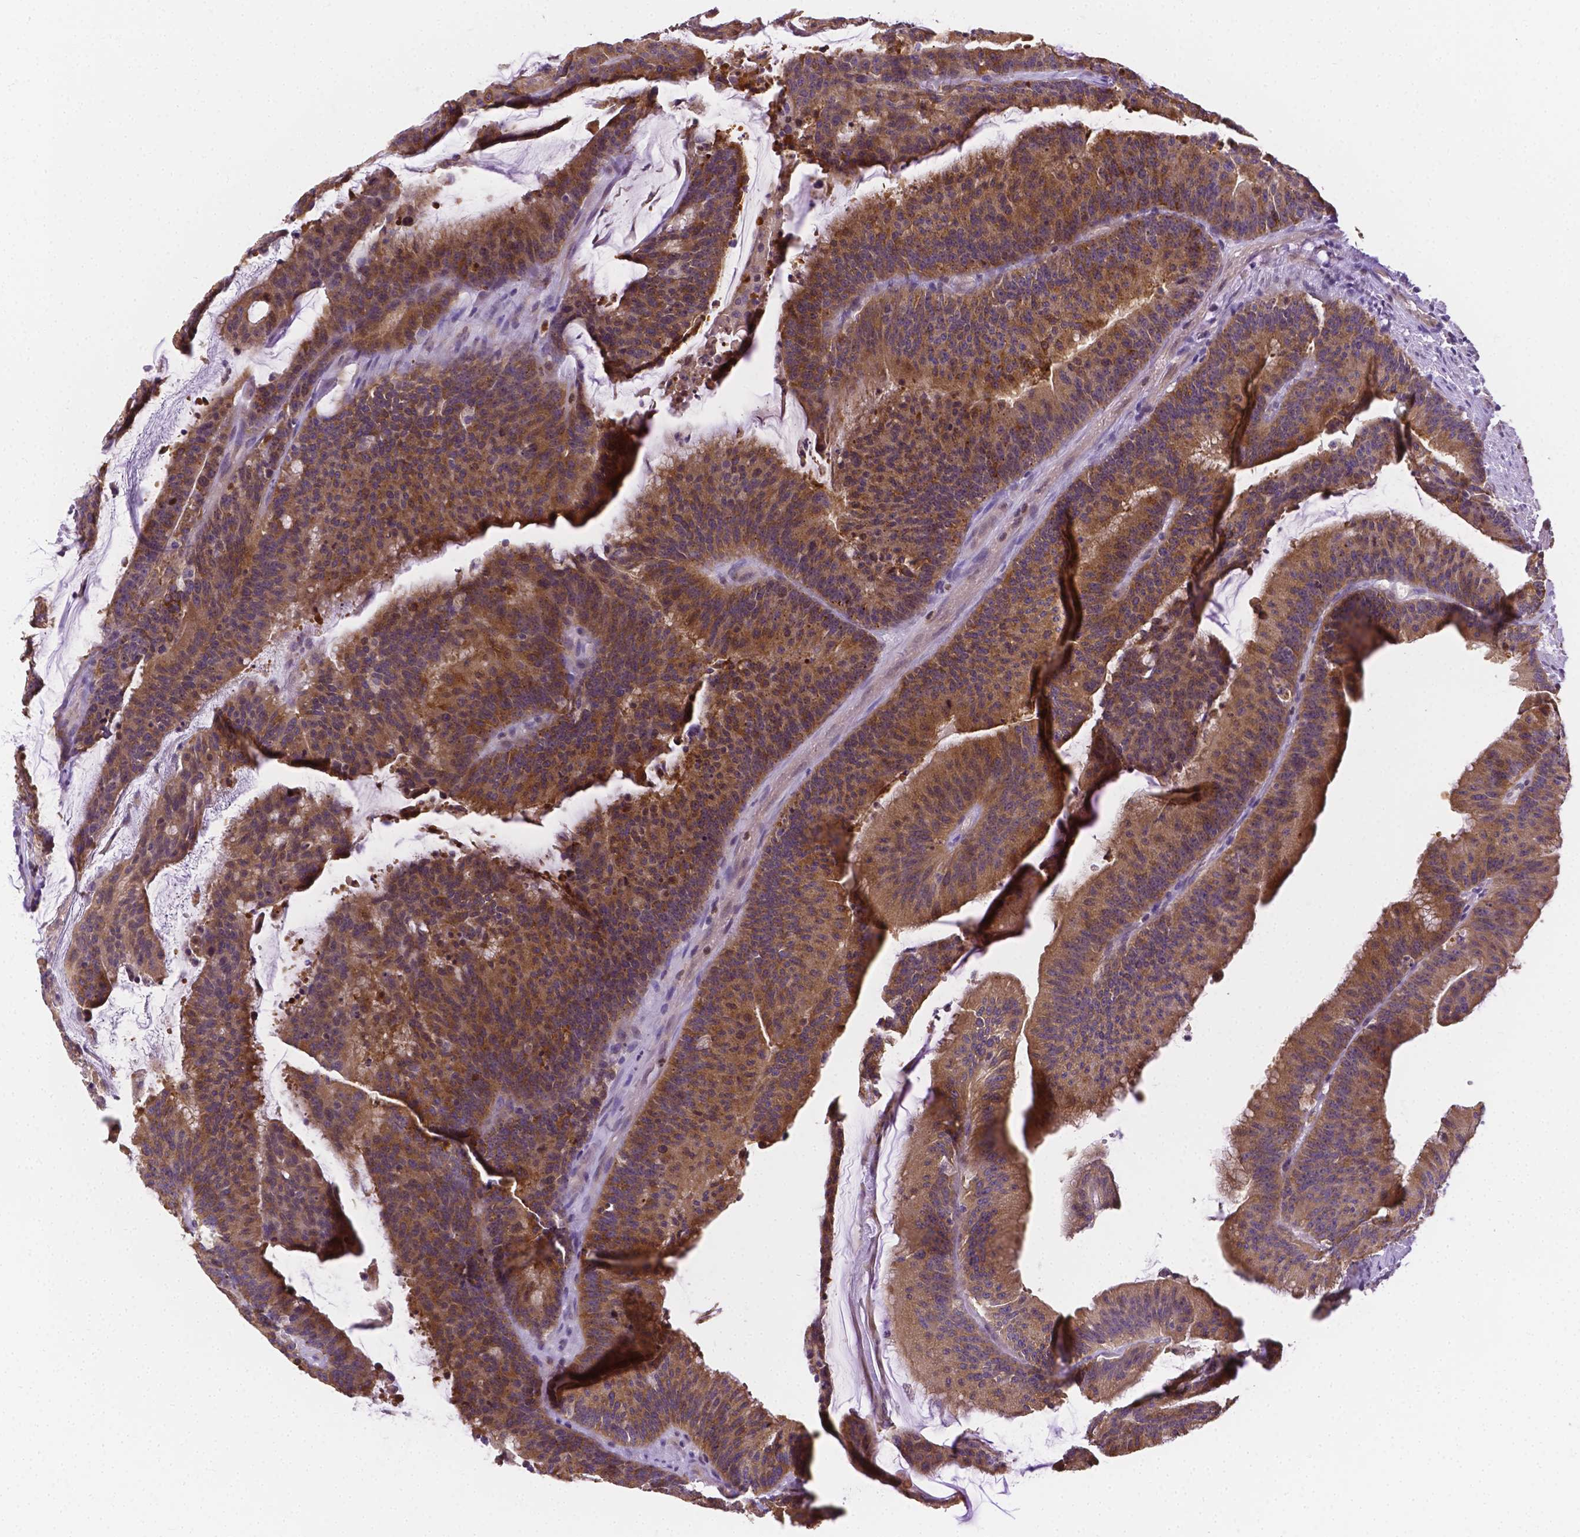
{"staining": {"intensity": "moderate", "quantity": ">75%", "location": "cytoplasmic/membranous"}, "tissue": "colorectal cancer", "cell_type": "Tumor cells", "image_type": "cancer", "snomed": [{"axis": "morphology", "description": "Adenocarcinoma, NOS"}, {"axis": "topography", "description": "Colon"}], "caption": "Brown immunohistochemical staining in human colorectal cancer (adenocarcinoma) reveals moderate cytoplasmic/membranous positivity in approximately >75% of tumor cells.", "gene": "ZNRD2", "patient": {"sex": "female", "age": 78}}